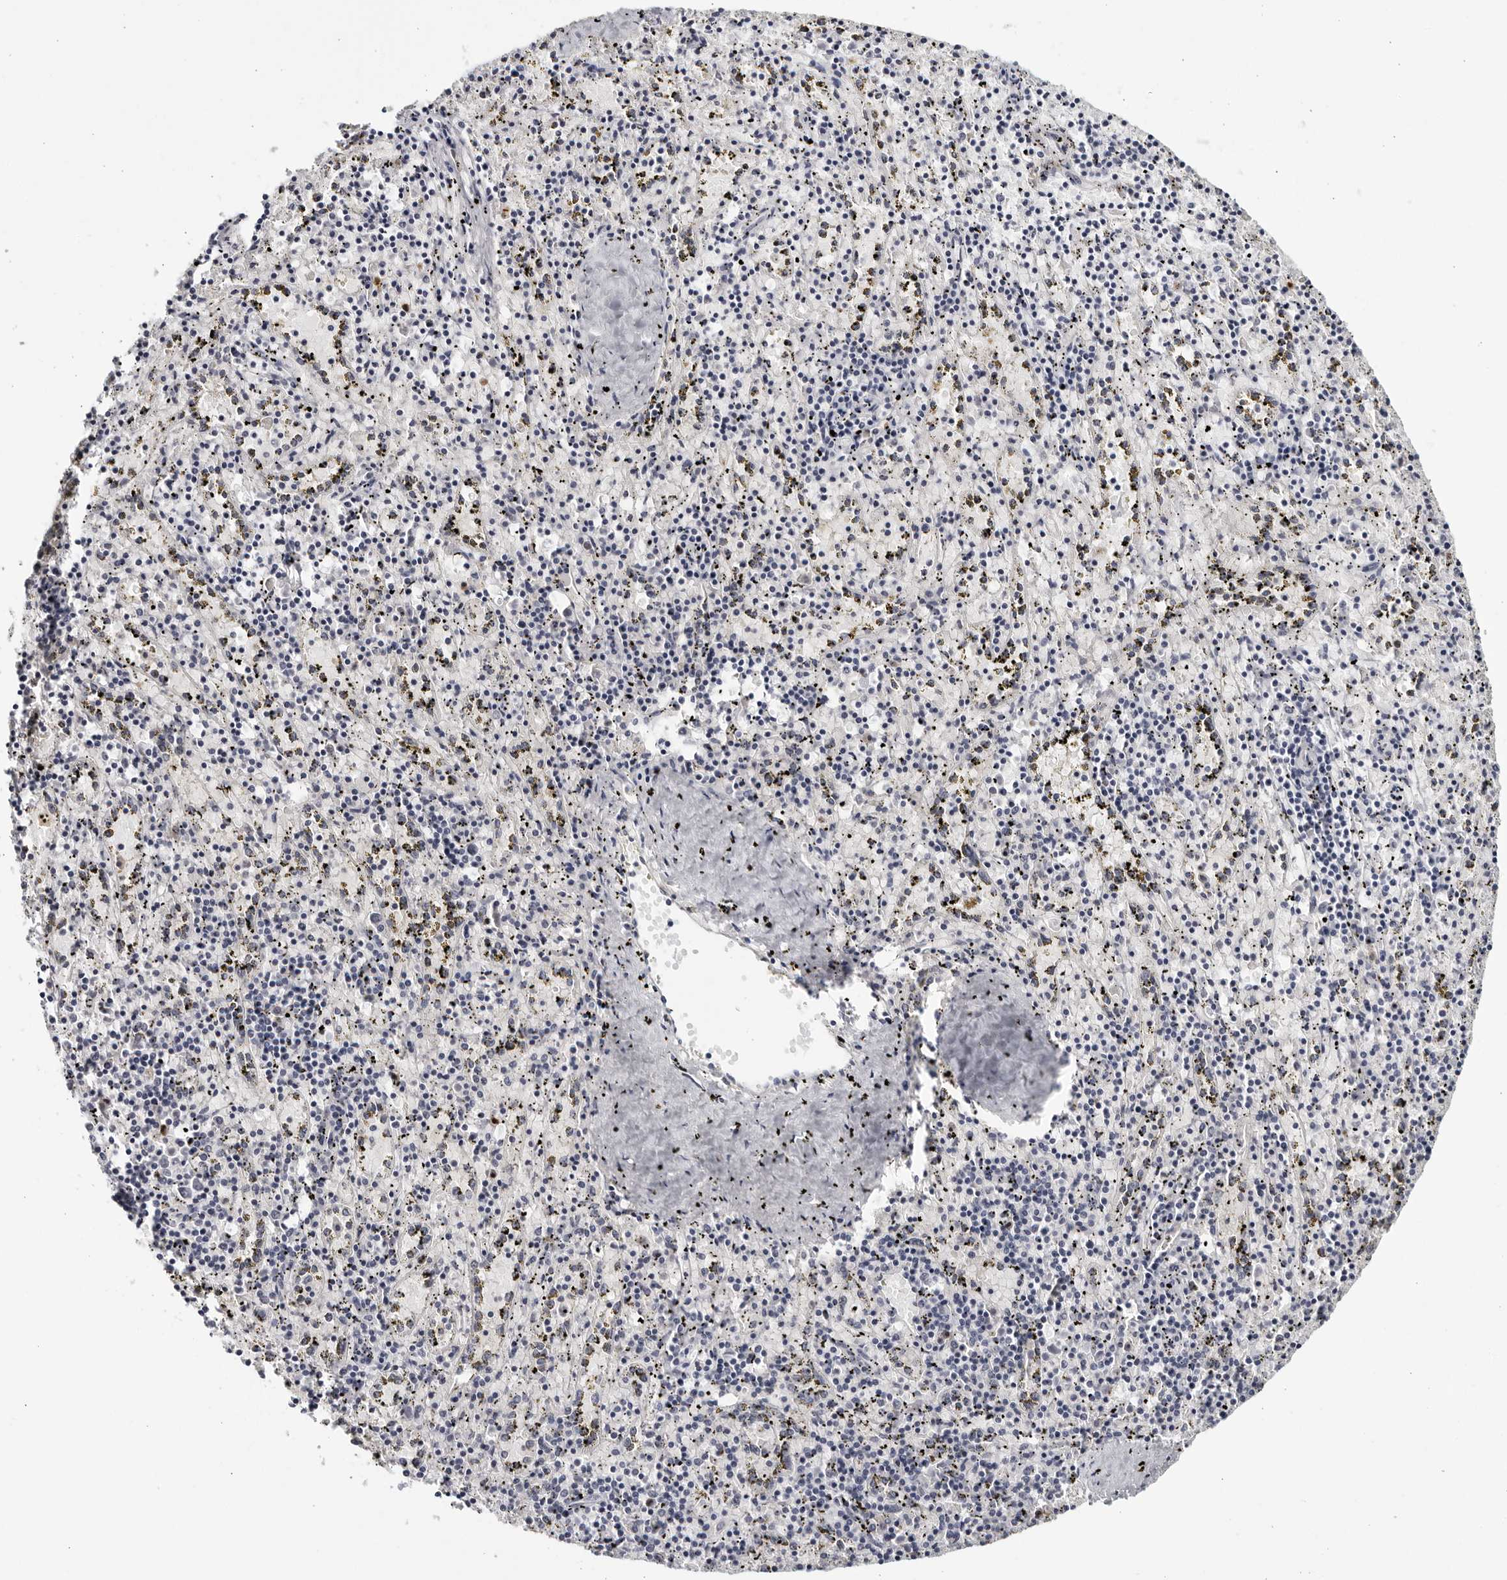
{"staining": {"intensity": "negative", "quantity": "none", "location": "none"}, "tissue": "spleen", "cell_type": "Cells in red pulp", "image_type": "normal", "snomed": [{"axis": "morphology", "description": "Normal tissue, NOS"}, {"axis": "topography", "description": "Spleen"}], "caption": "The photomicrograph demonstrates no staining of cells in red pulp in benign spleen. (Brightfield microscopy of DAB immunohistochemistry (IHC) at high magnification).", "gene": "STRADB", "patient": {"sex": "male", "age": 11}}